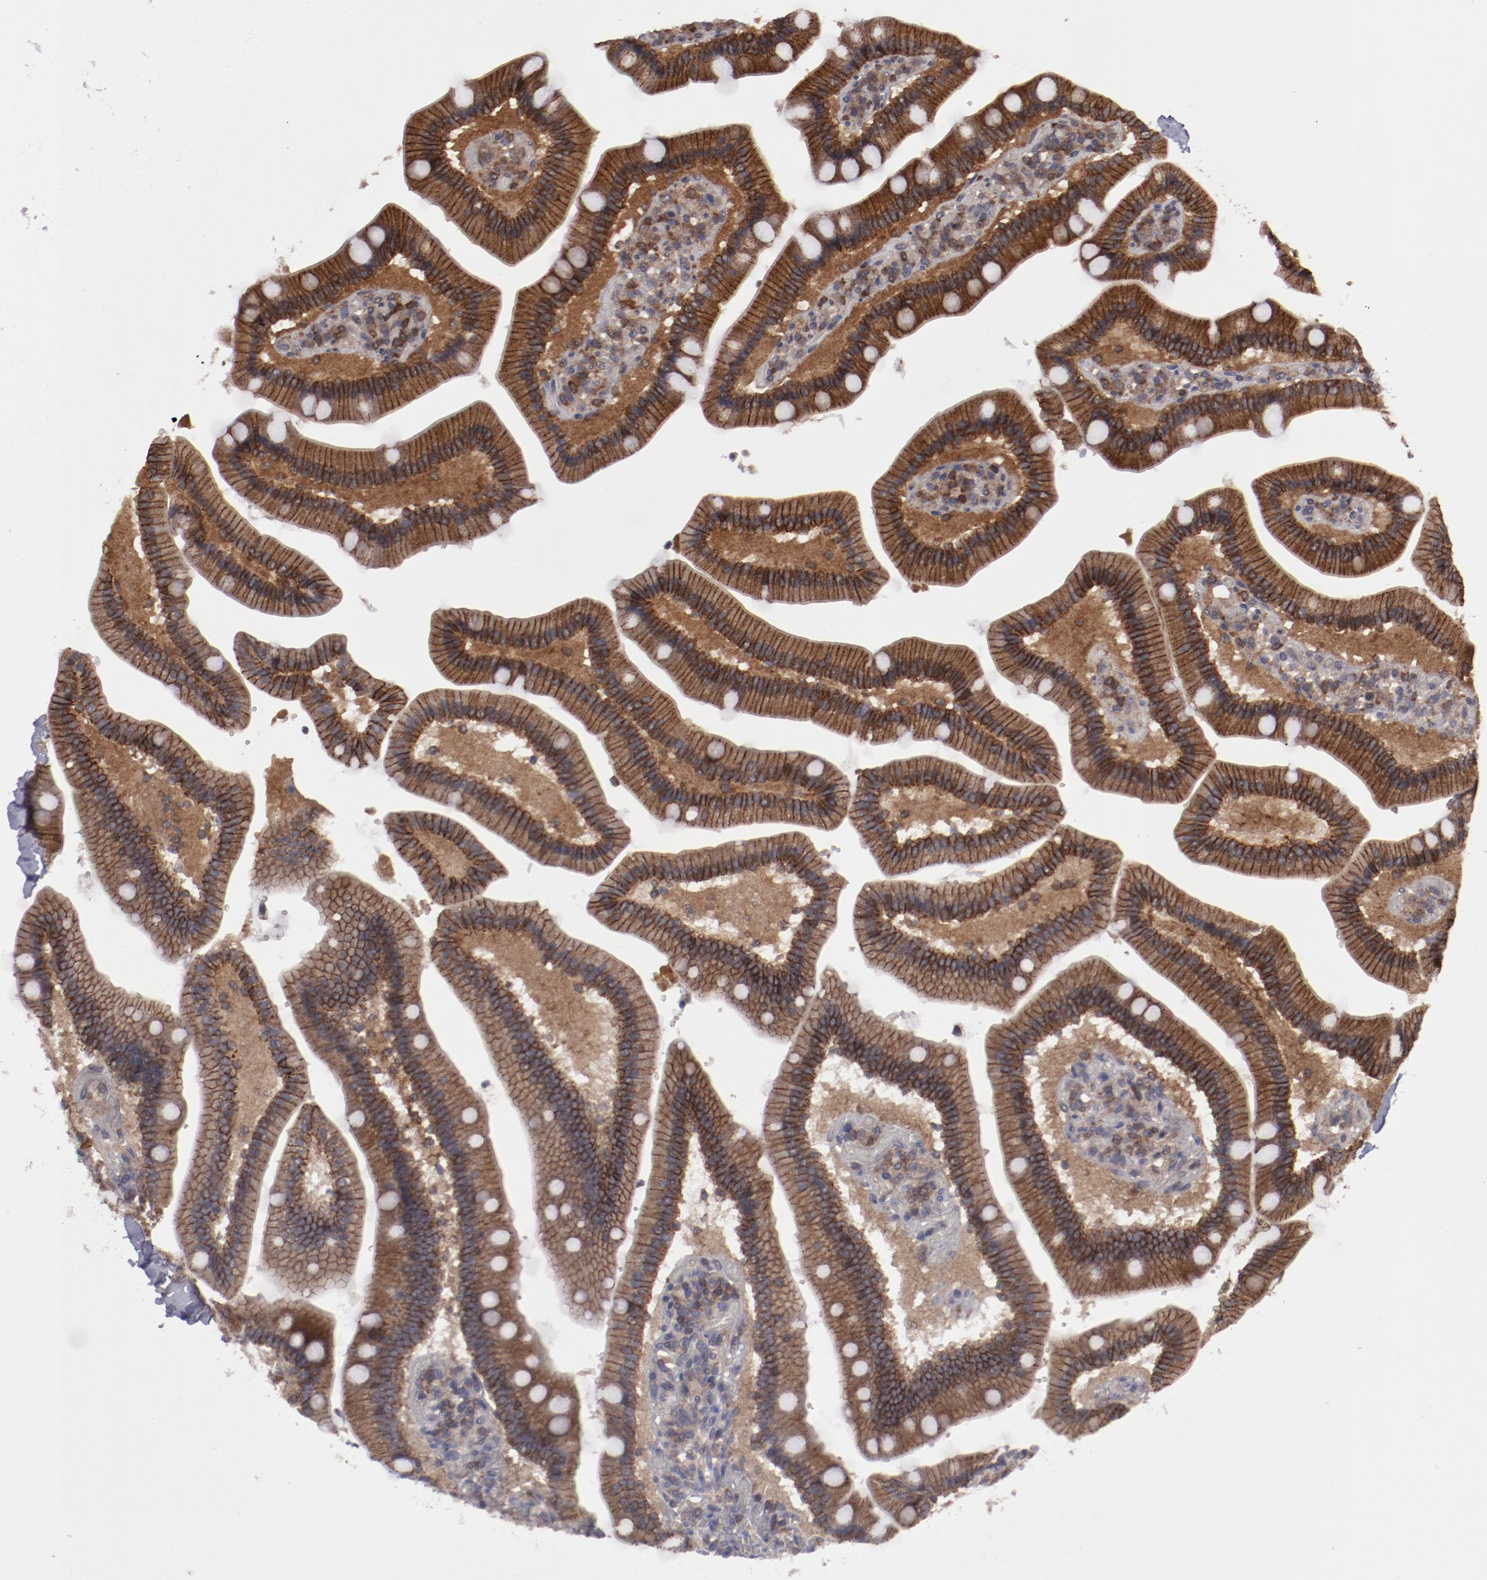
{"staining": {"intensity": "moderate", "quantity": ">75%", "location": "cytoplasmic/membranous"}, "tissue": "duodenum", "cell_type": "Glandular cells", "image_type": "normal", "snomed": [{"axis": "morphology", "description": "Normal tissue, NOS"}, {"axis": "topography", "description": "Duodenum"}], "caption": "High-power microscopy captured an IHC micrograph of unremarkable duodenum, revealing moderate cytoplasmic/membranous positivity in approximately >75% of glandular cells. Ihc stains the protein of interest in brown and the nuclei are stained blue.", "gene": "RPS6KA6", "patient": {"sex": "male", "age": 66}}